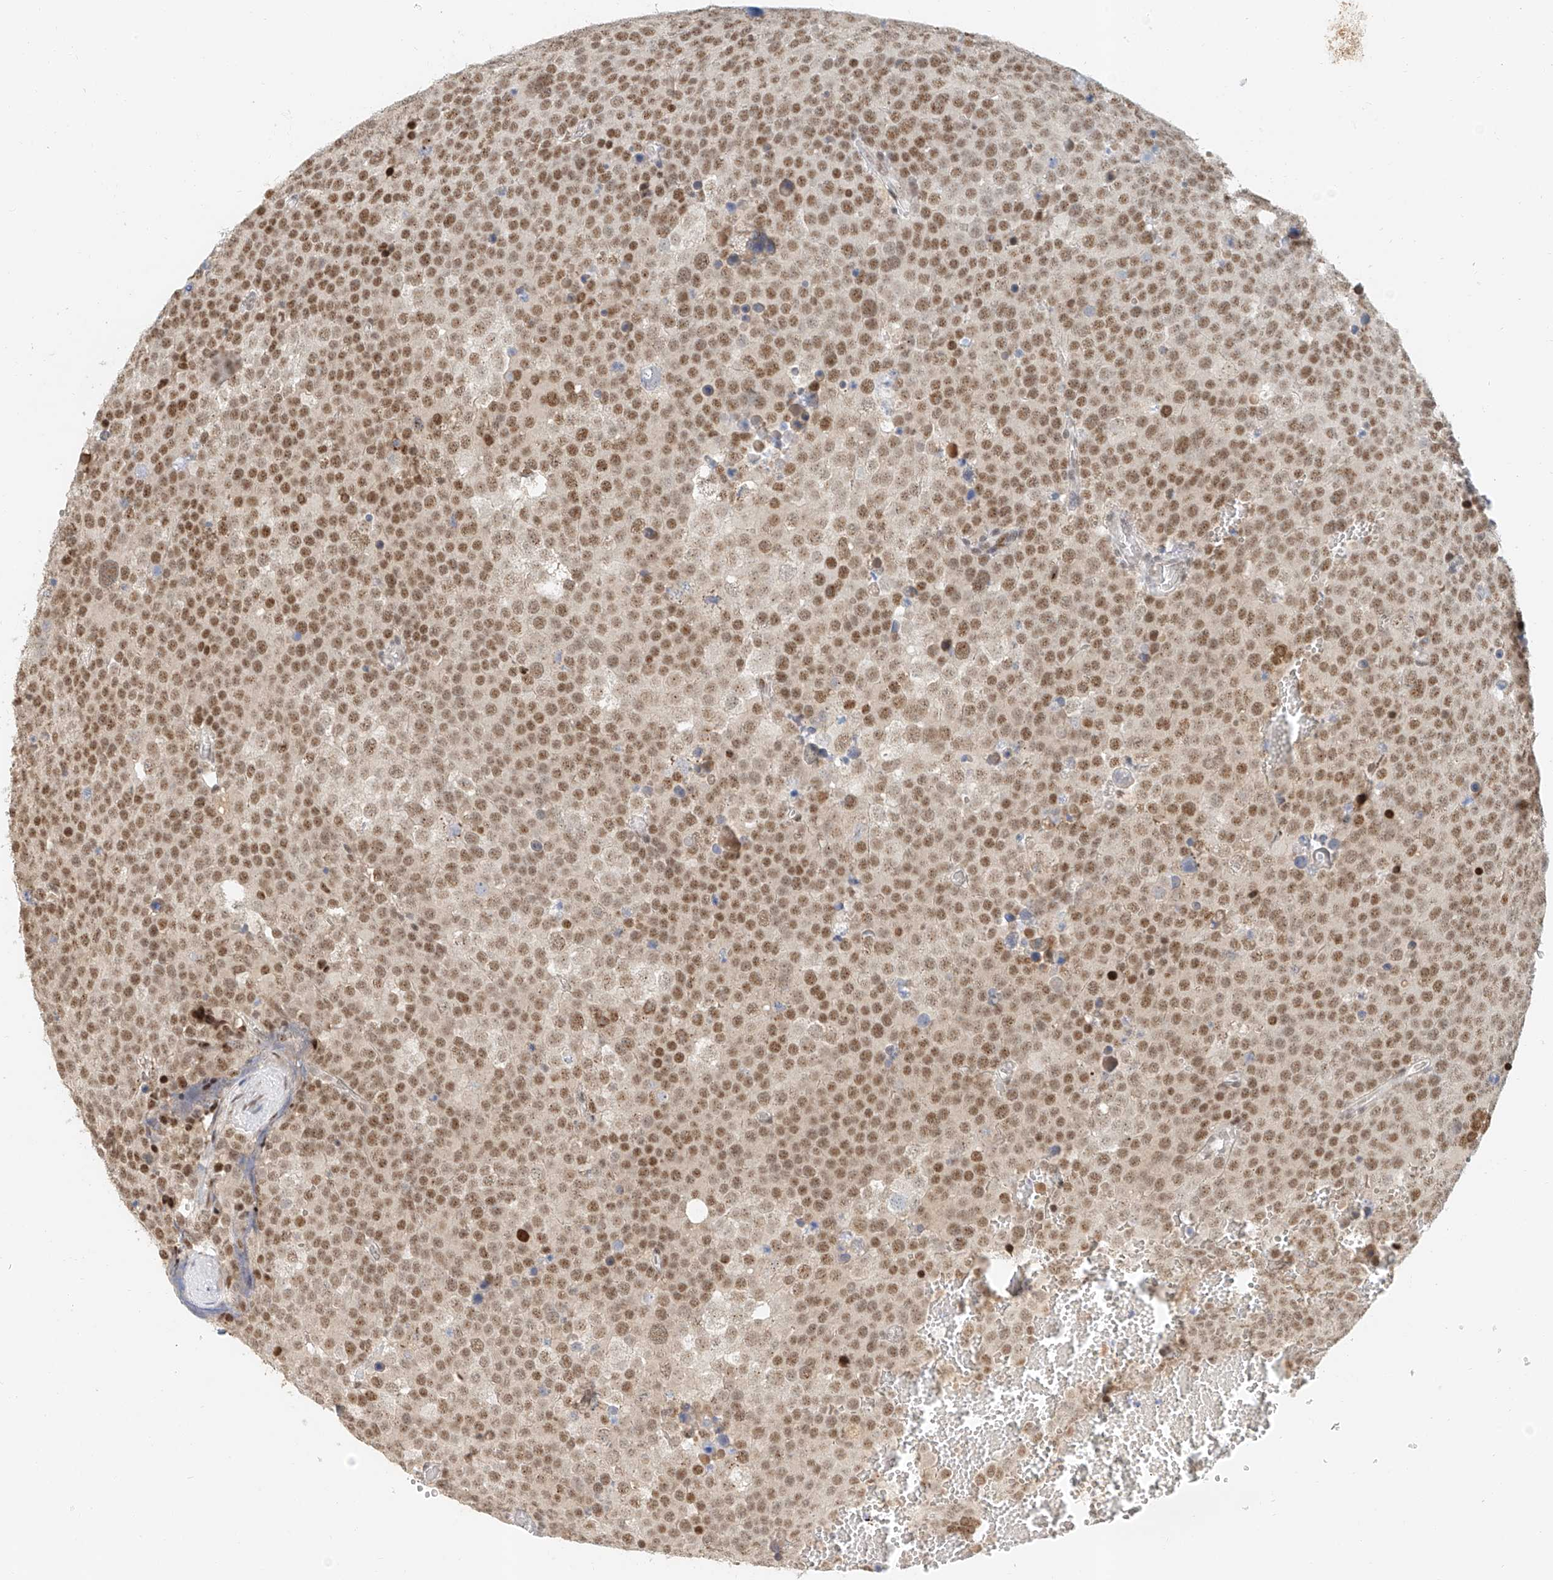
{"staining": {"intensity": "moderate", "quantity": ">75%", "location": "nuclear"}, "tissue": "testis cancer", "cell_type": "Tumor cells", "image_type": "cancer", "snomed": [{"axis": "morphology", "description": "Seminoma, NOS"}, {"axis": "topography", "description": "Testis"}], "caption": "Approximately >75% of tumor cells in human testis cancer (seminoma) reveal moderate nuclear protein expression as visualized by brown immunohistochemical staining.", "gene": "CXorf58", "patient": {"sex": "male", "age": 71}}